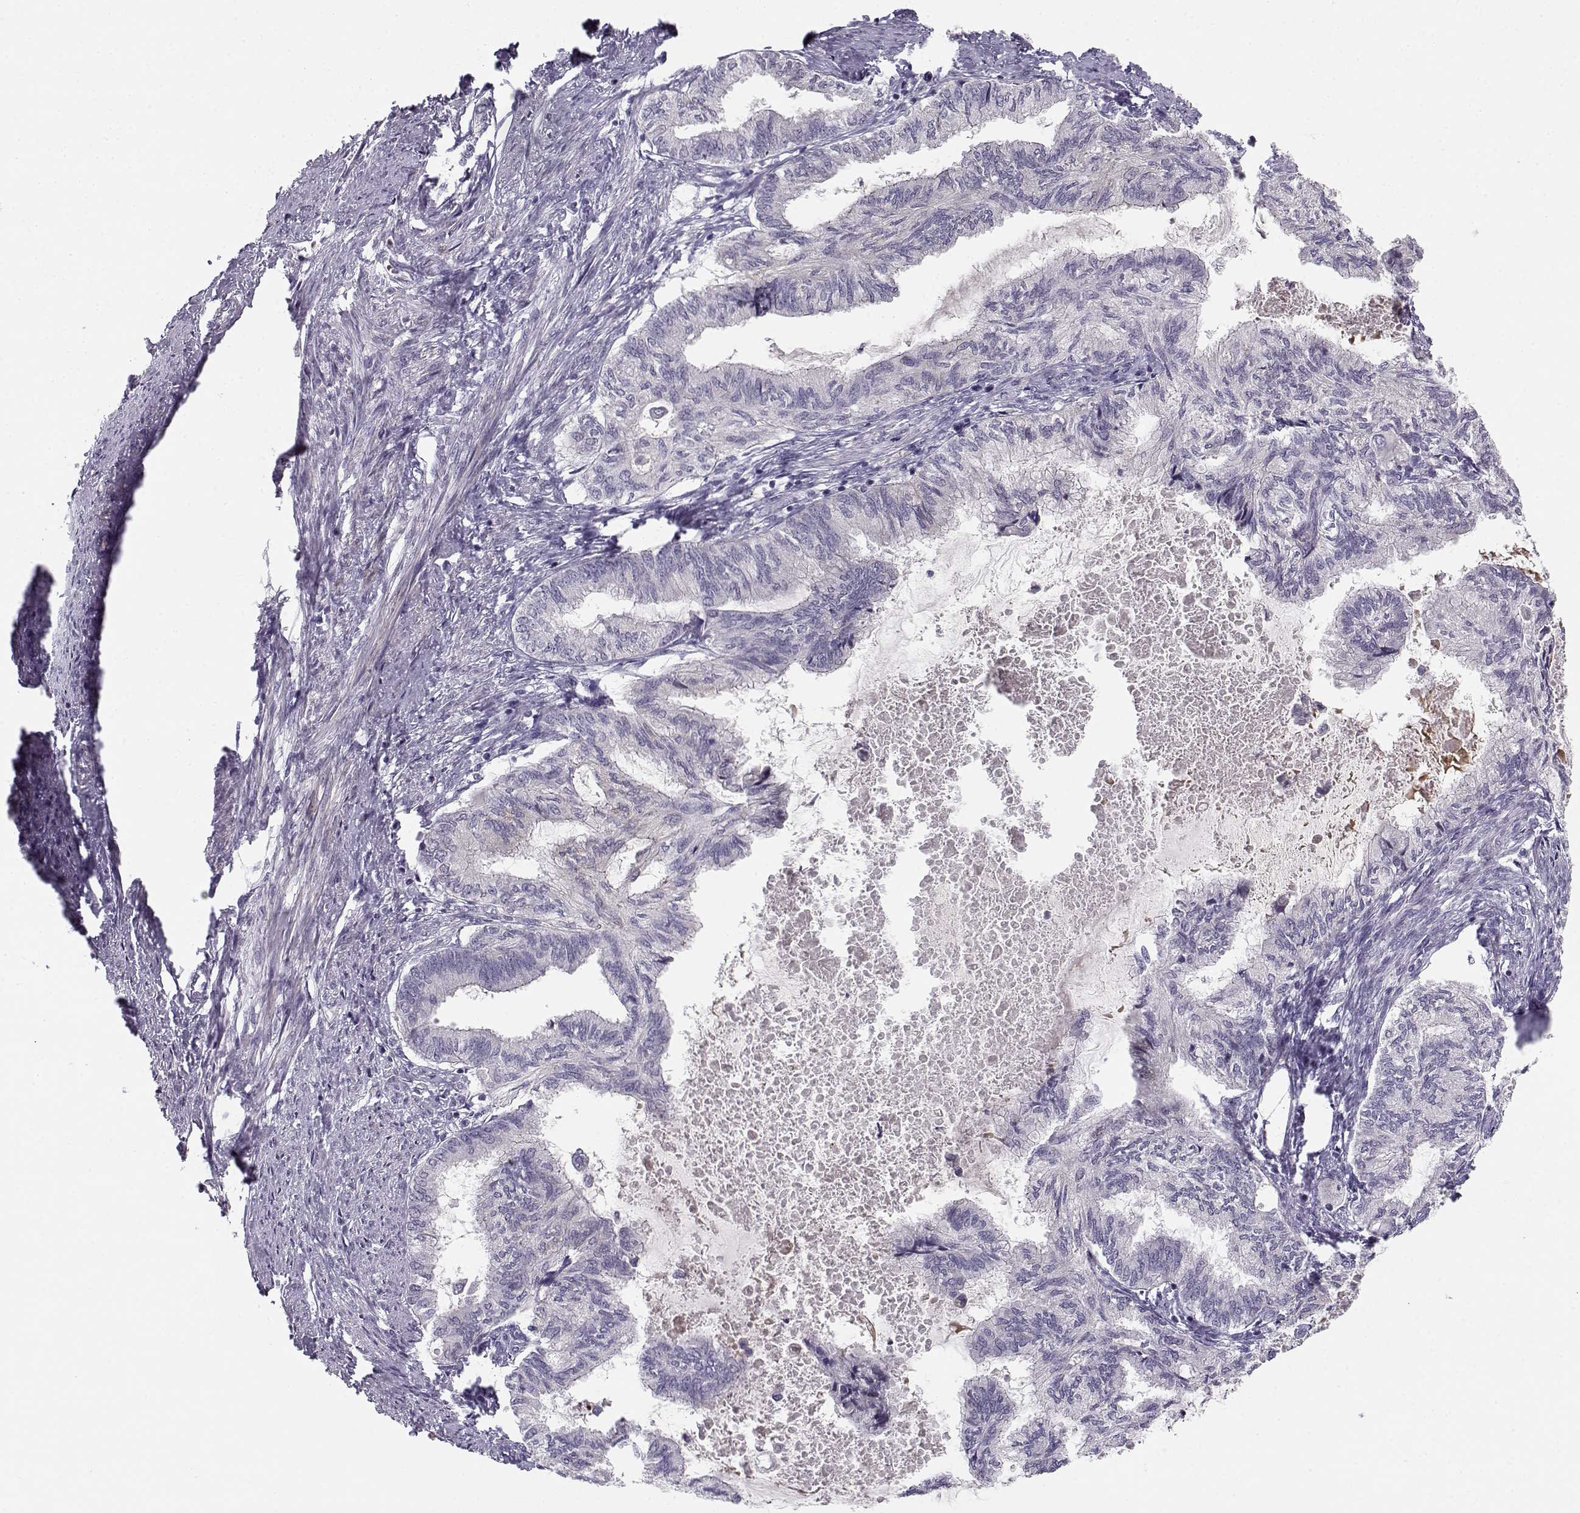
{"staining": {"intensity": "negative", "quantity": "none", "location": "none"}, "tissue": "endometrial cancer", "cell_type": "Tumor cells", "image_type": "cancer", "snomed": [{"axis": "morphology", "description": "Adenocarcinoma, NOS"}, {"axis": "topography", "description": "Endometrium"}], "caption": "High power microscopy micrograph of an immunohistochemistry photomicrograph of endometrial cancer (adenocarcinoma), revealing no significant positivity in tumor cells. (IHC, brightfield microscopy, high magnification).", "gene": "DDX25", "patient": {"sex": "female", "age": 86}}